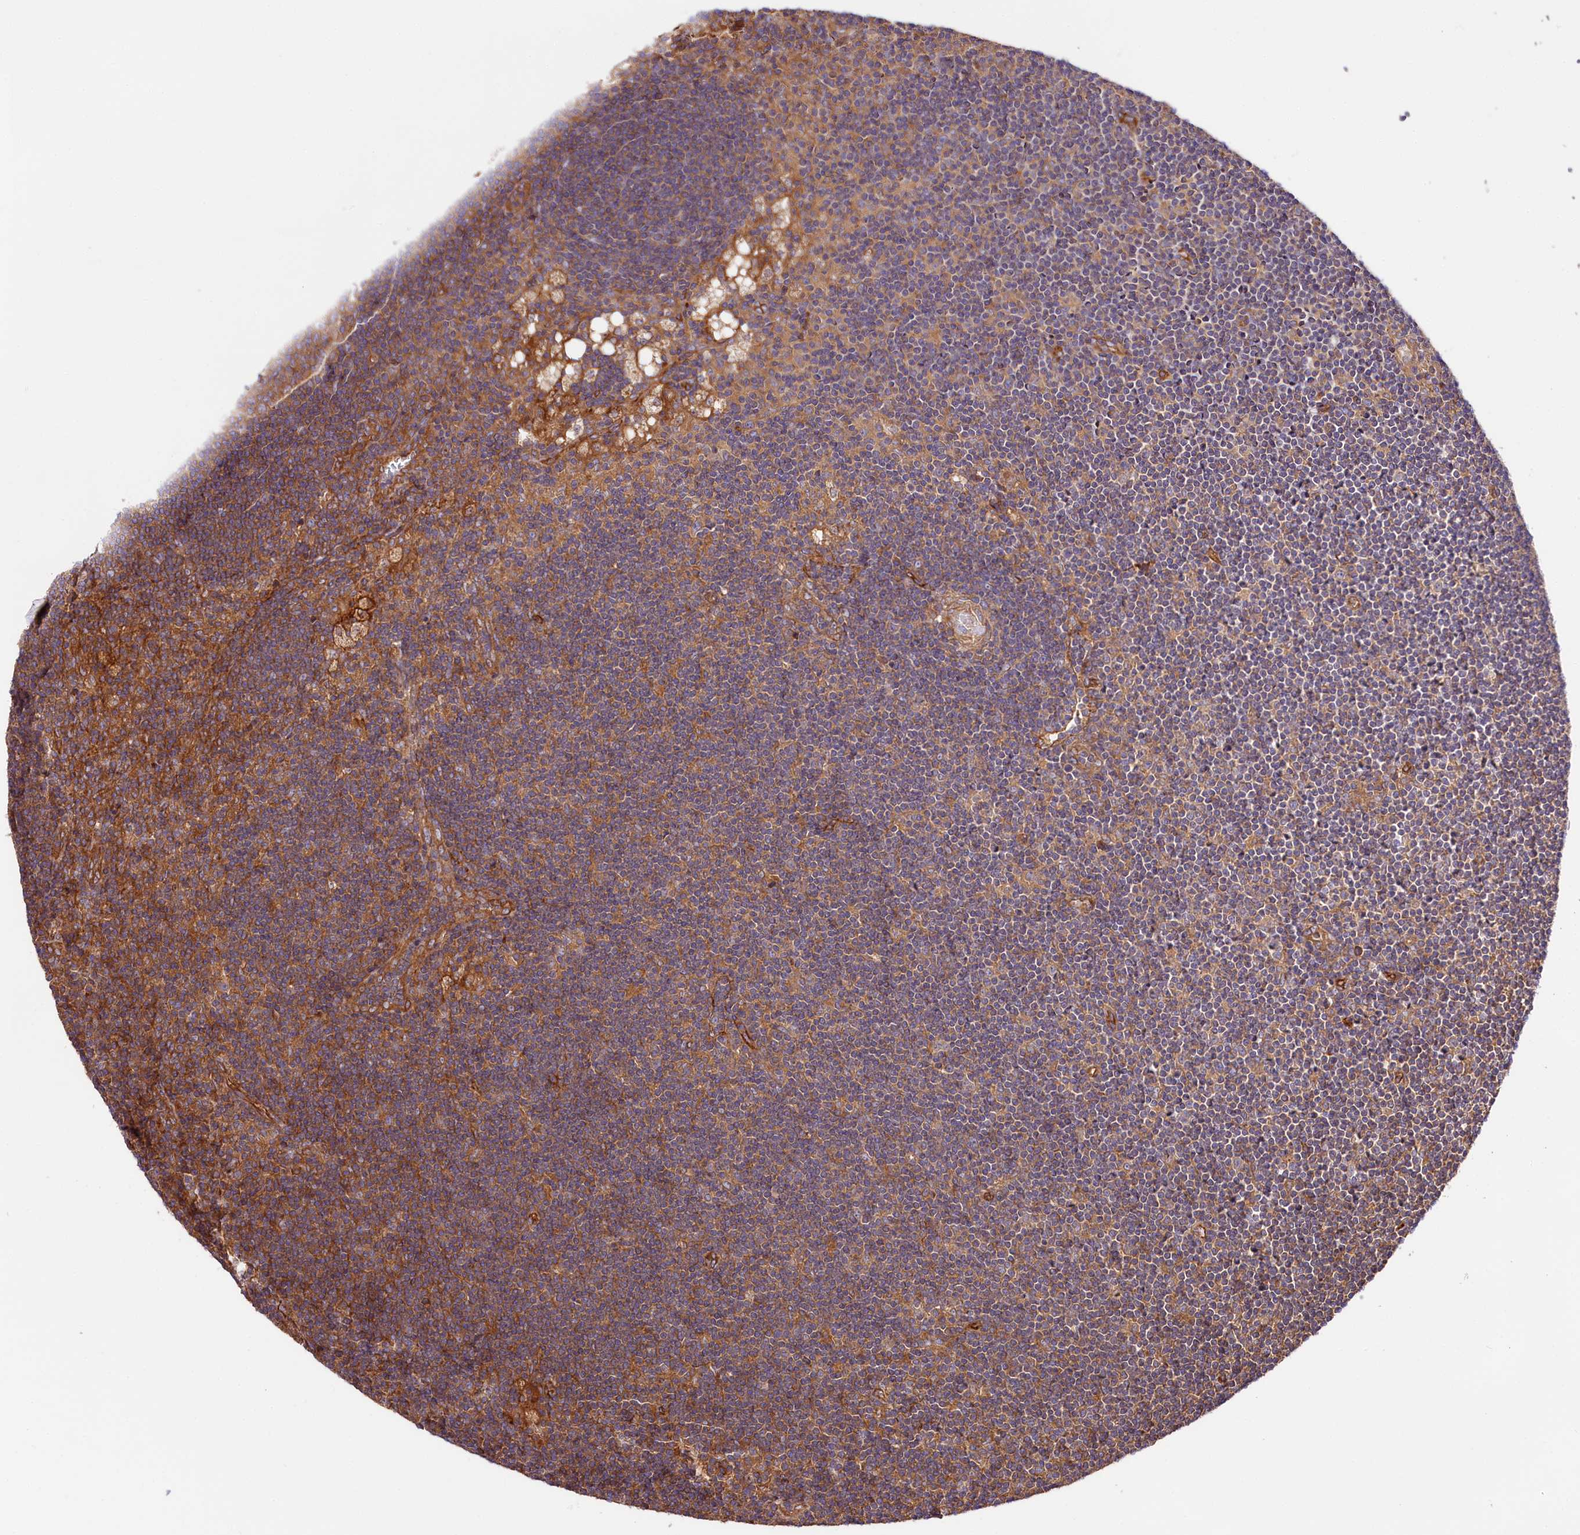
{"staining": {"intensity": "moderate", "quantity": "<25%", "location": "cytoplasmic/membranous"}, "tissue": "lymph node", "cell_type": "Germinal center cells", "image_type": "normal", "snomed": [{"axis": "morphology", "description": "Normal tissue, NOS"}, {"axis": "topography", "description": "Lymph node"}], "caption": "Brown immunohistochemical staining in unremarkable human lymph node demonstrates moderate cytoplasmic/membranous staining in approximately <25% of germinal center cells.", "gene": "CEP295", "patient": {"sex": "male", "age": 24}}